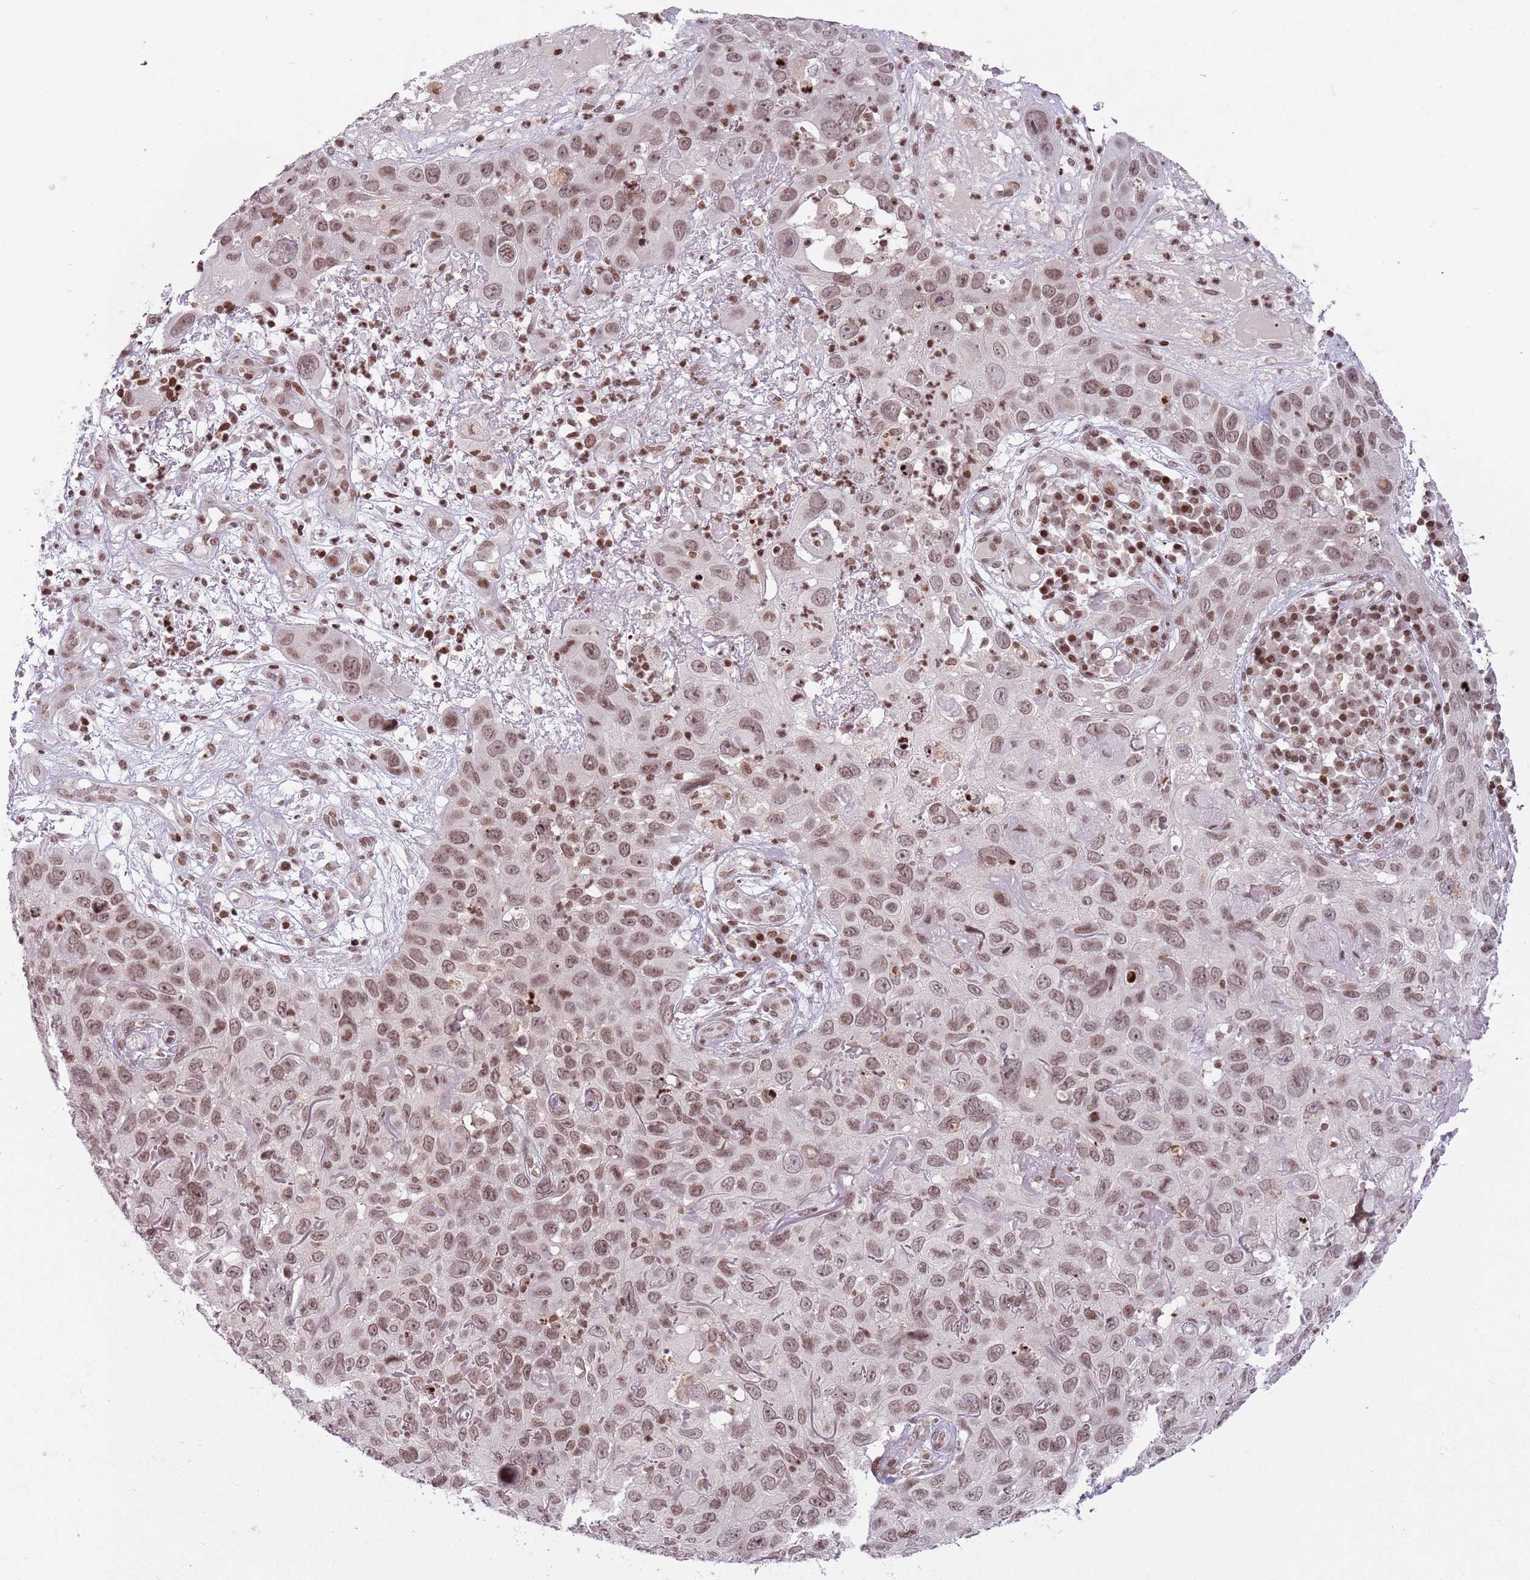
{"staining": {"intensity": "moderate", "quantity": ">75%", "location": "nuclear"}, "tissue": "skin cancer", "cell_type": "Tumor cells", "image_type": "cancer", "snomed": [{"axis": "morphology", "description": "Squamous cell carcinoma in situ, NOS"}, {"axis": "morphology", "description": "Squamous cell carcinoma, NOS"}, {"axis": "topography", "description": "Skin"}], "caption": "Immunohistochemistry (IHC) of human squamous cell carcinoma (skin) reveals medium levels of moderate nuclear expression in about >75% of tumor cells. The protein of interest is stained brown, and the nuclei are stained in blue (DAB (3,3'-diaminobenzidine) IHC with brightfield microscopy, high magnification).", "gene": "SH3RF3", "patient": {"sex": "male", "age": 93}}